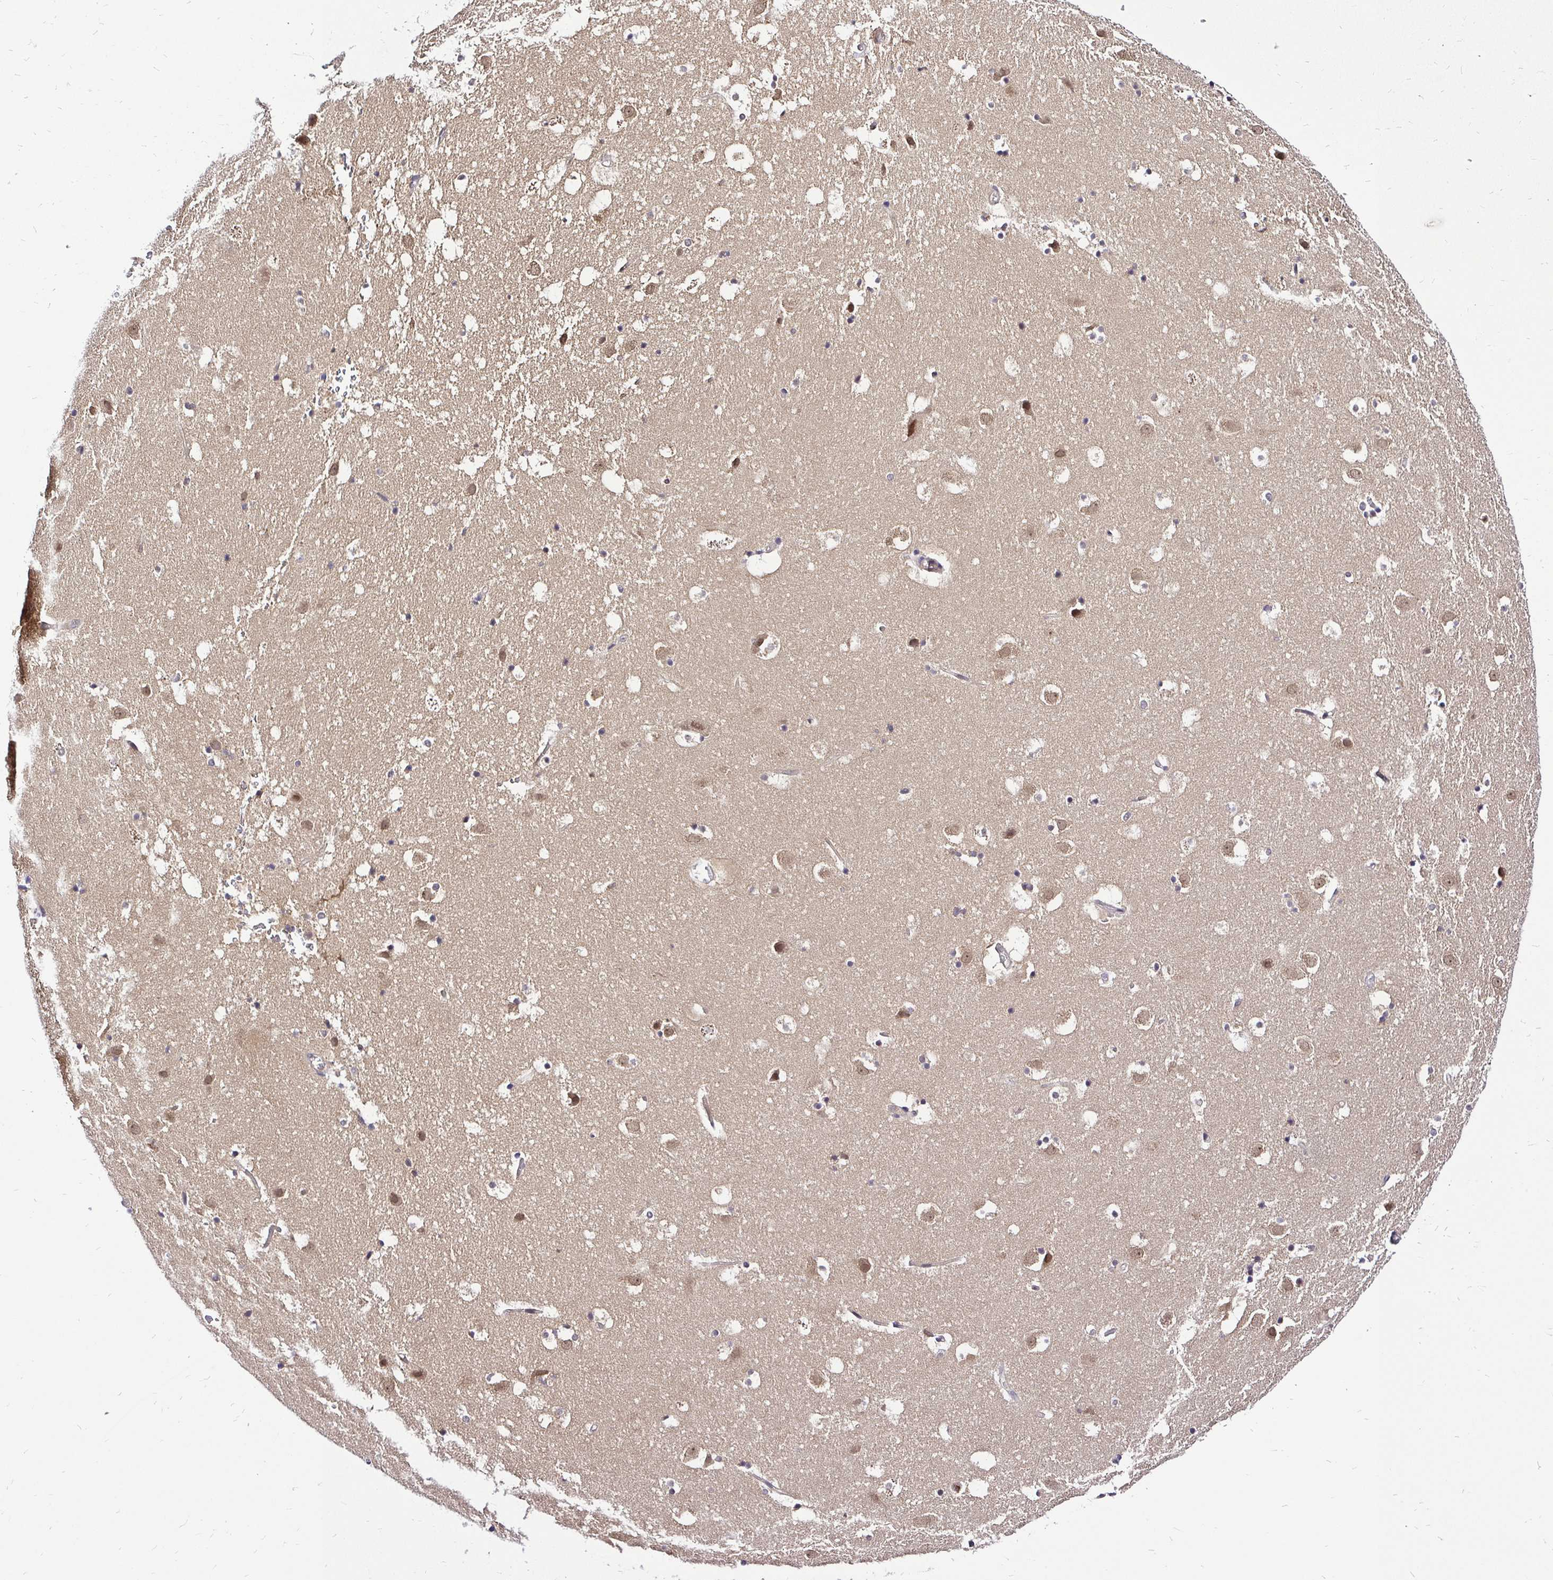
{"staining": {"intensity": "moderate", "quantity": "<25%", "location": "cytoplasmic/membranous,nuclear"}, "tissue": "caudate", "cell_type": "Glial cells", "image_type": "normal", "snomed": [{"axis": "morphology", "description": "Normal tissue, NOS"}, {"axis": "topography", "description": "Lateral ventricle wall"}], "caption": "DAB immunohistochemical staining of benign human caudate displays moderate cytoplasmic/membranous,nuclear protein staining in about <25% of glial cells.", "gene": "UBE2M", "patient": {"sex": "male", "age": 37}}